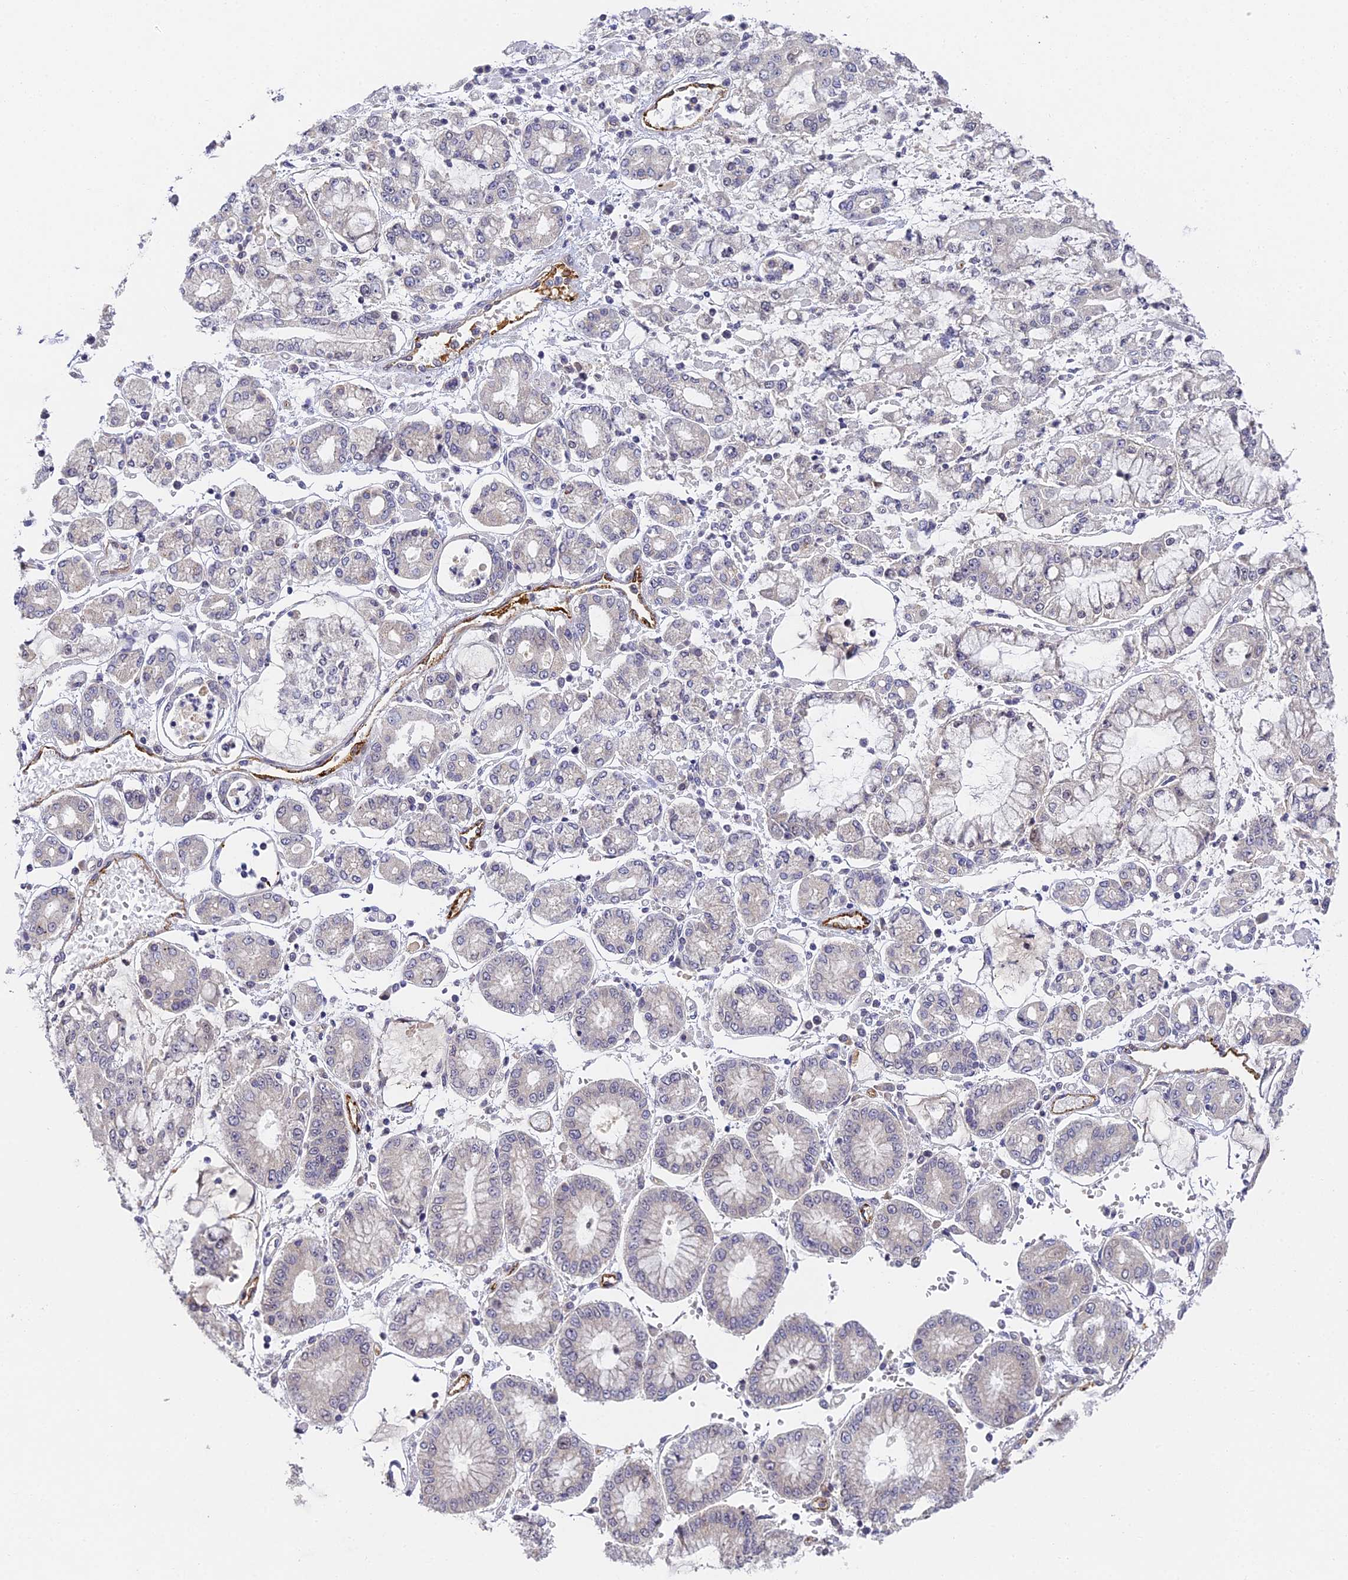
{"staining": {"intensity": "negative", "quantity": "none", "location": "none"}, "tissue": "stomach cancer", "cell_type": "Tumor cells", "image_type": "cancer", "snomed": [{"axis": "morphology", "description": "Adenocarcinoma, NOS"}, {"axis": "topography", "description": "Stomach"}], "caption": "The IHC photomicrograph has no significant expression in tumor cells of stomach adenocarcinoma tissue.", "gene": "DNAAF10", "patient": {"sex": "male", "age": 76}}